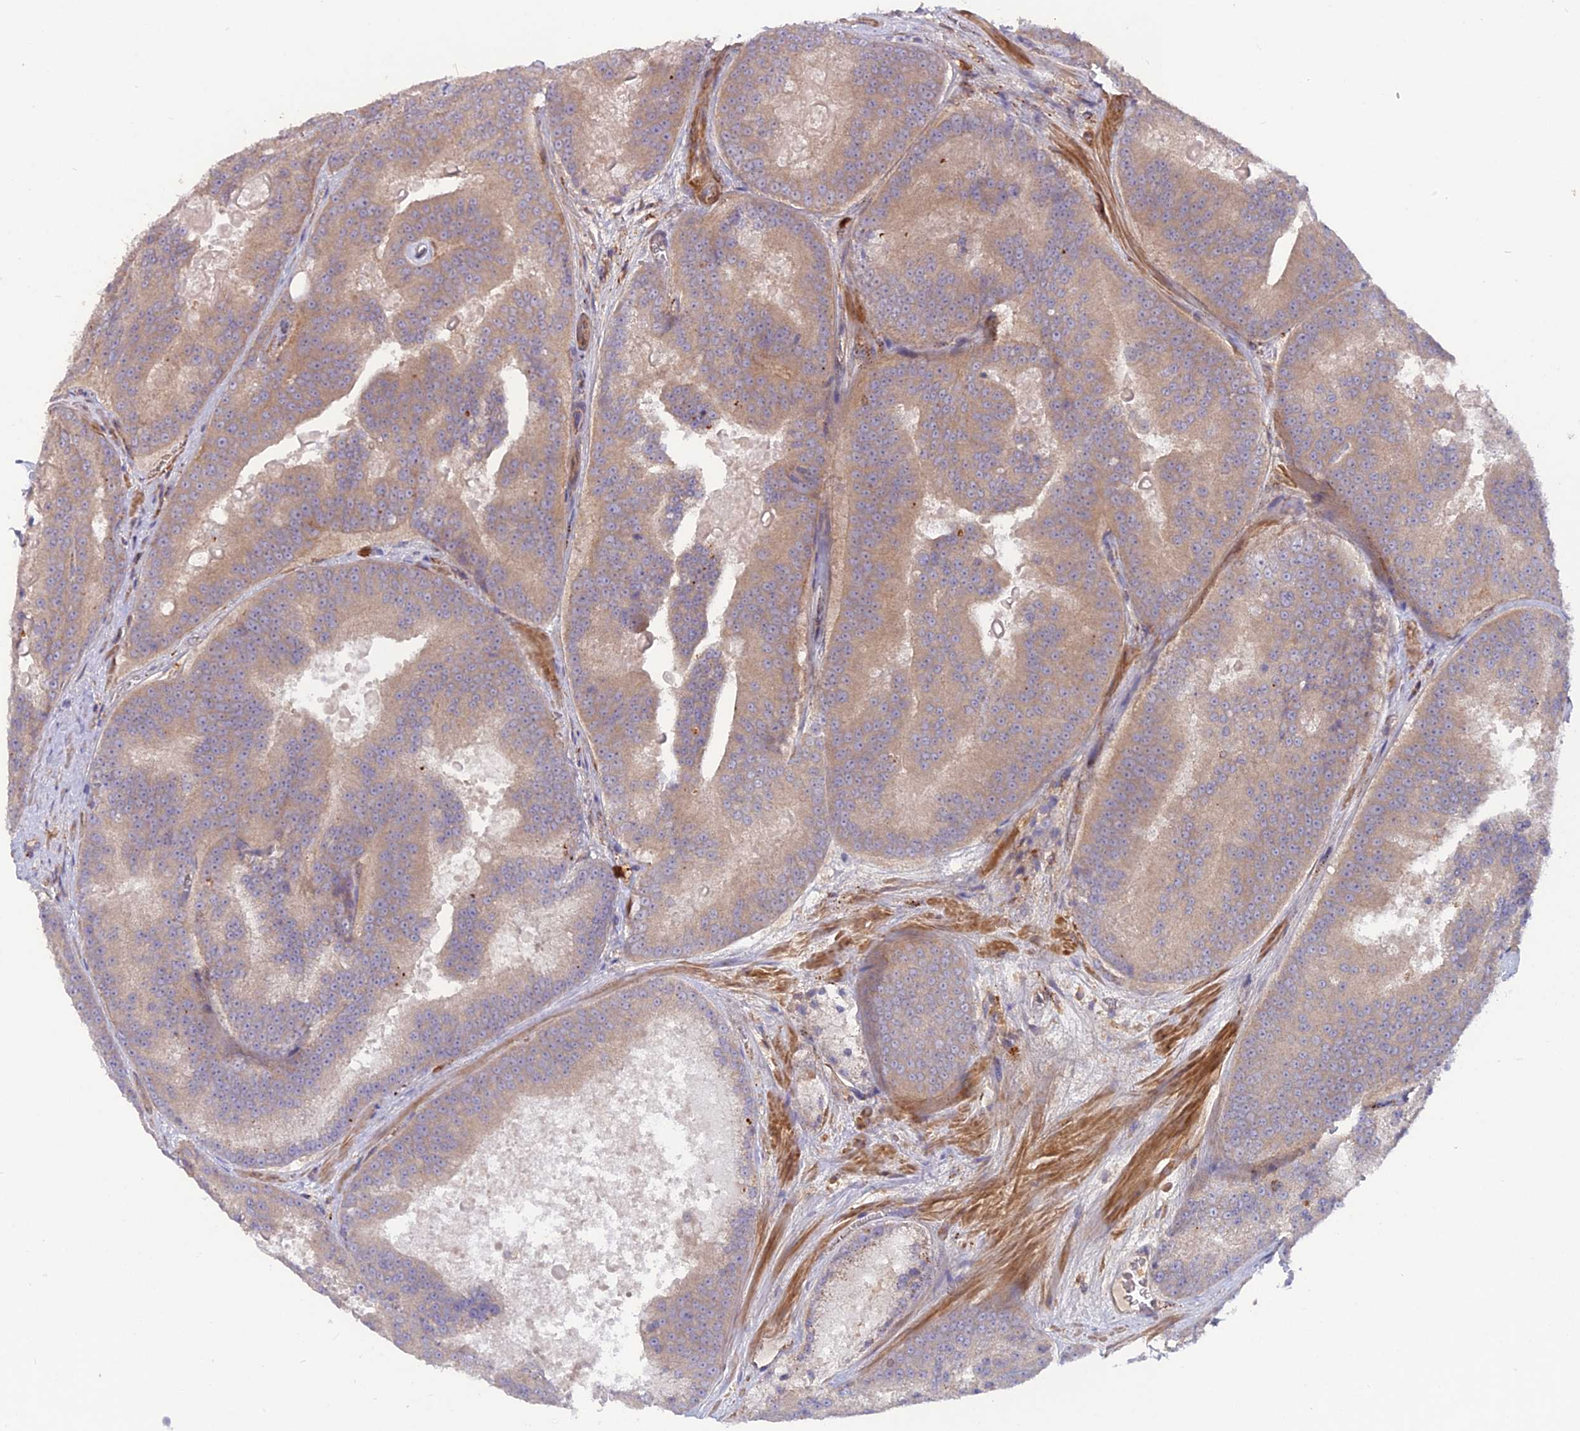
{"staining": {"intensity": "weak", "quantity": ">75%", "location": "cytoplasmic/membranous"}, "tissue": "prostate cancer", "cell_type": "Tumor cells", "image_type": "cancer", "snomed": [{"axis": "morphology", "description": "Adenocarcinoma, High grade"}, {"axis": "topography", "description": "Prostate"}], "caption": "Prostate high-grade adenocarcinoma was stained to show a protein in brown. There is low levels of weak cytoplasmic/membranous positivity in about >75% of tumor cells. The staining was performed using DAB to visualize the protein expression in brown, while the nuclei were stained in blue with hematoxylin (Magnification: 20x).", "gene": "CPNE7", "patient": {"sex": "male", "age": 61}}